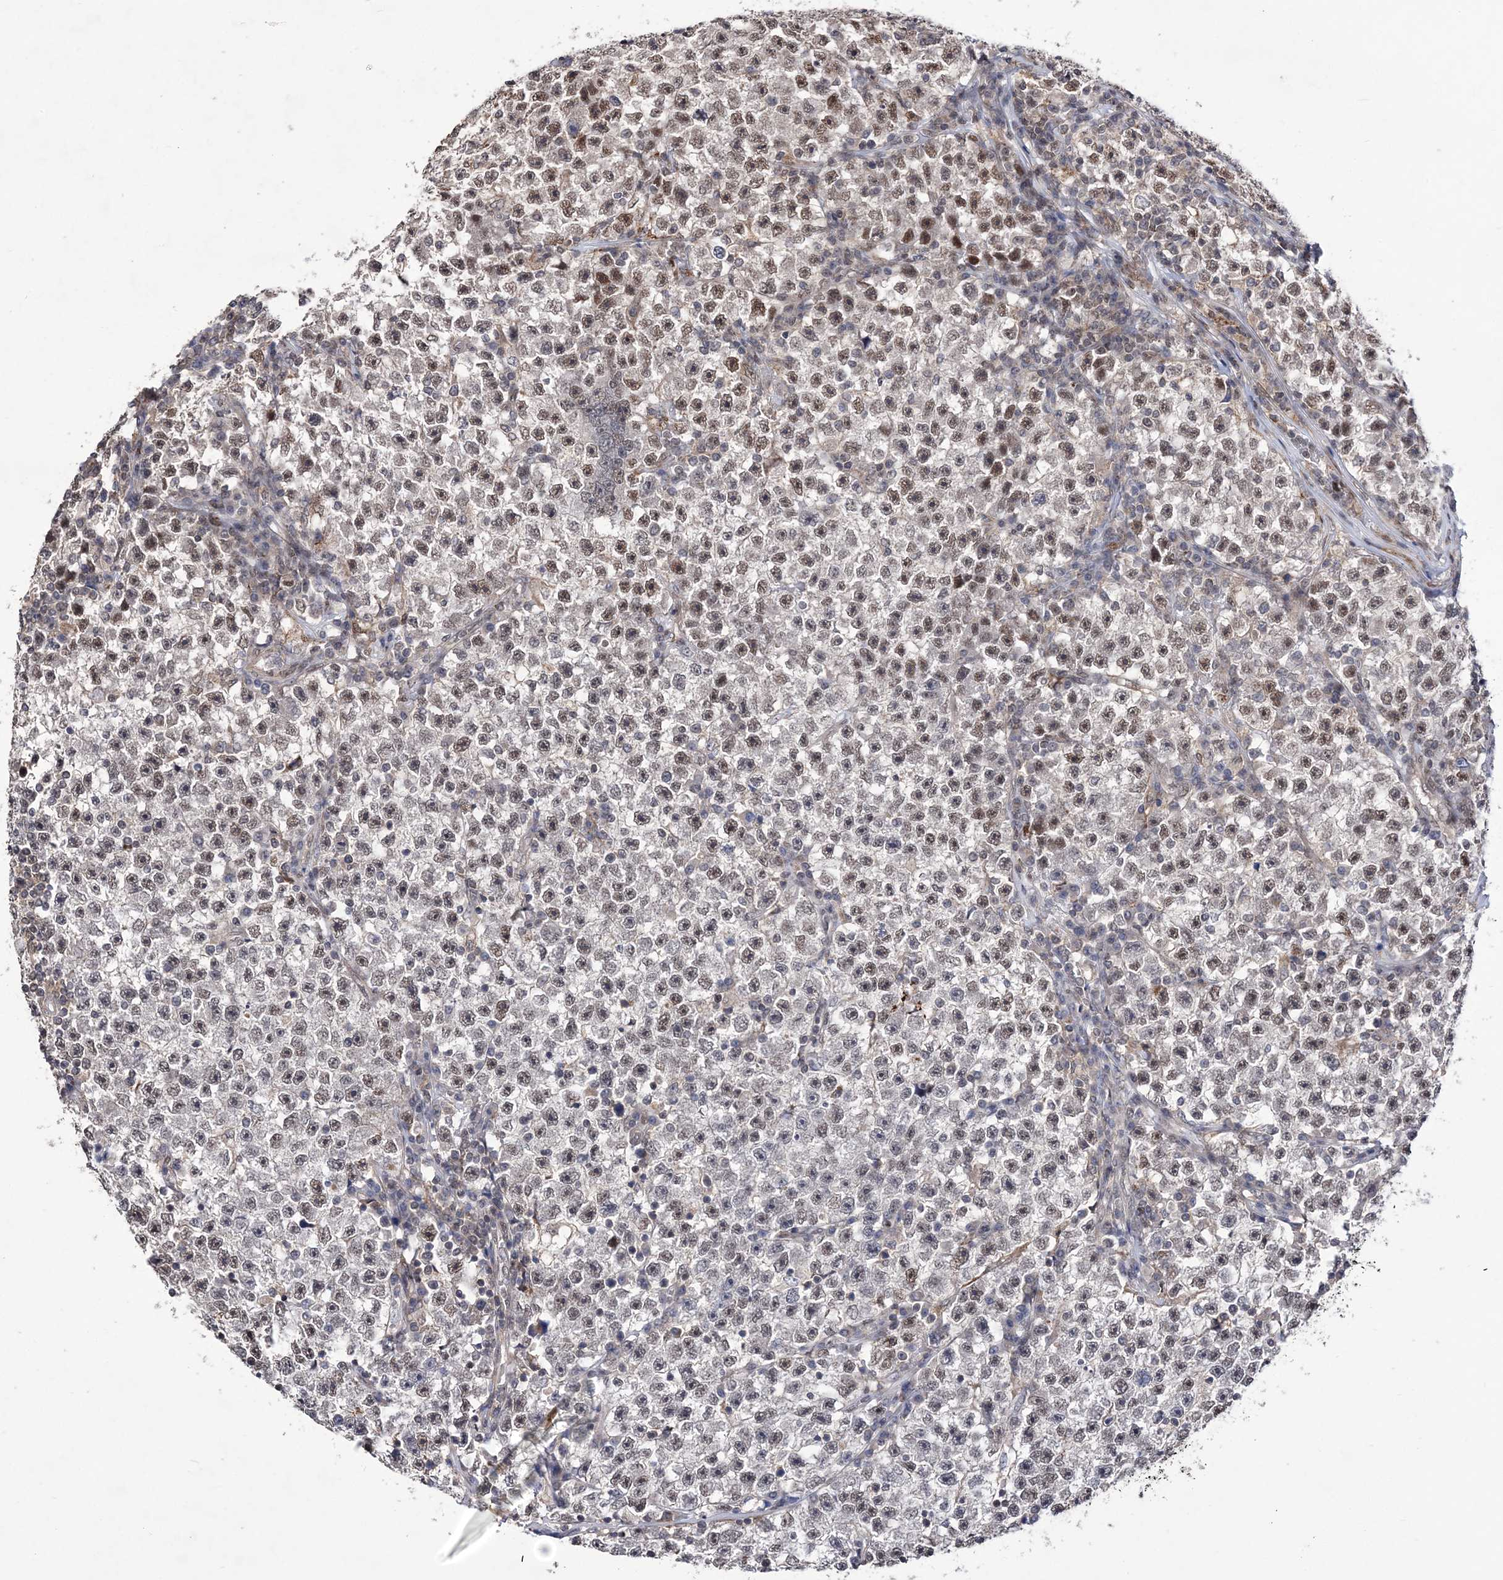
{"staining": {"intensity": "moderate", "quantity": ">75%", "location": "nuclear"}, "tissue": "testis cancer", "cell_type": "Tumor cells", "image_type": "cancer", "snomed": [{"axis": "morphology", "description": "Seminoma, NOS"}, {"axis": "topography", "description": "Testis"}], "caption": "Protein staining of seminoma (testis) tissue reveals moderate nuclear positivity in about >75% of tumor cells.", "gene": "BOD1L1", "patient": {"sex": "male", "age": 22}}